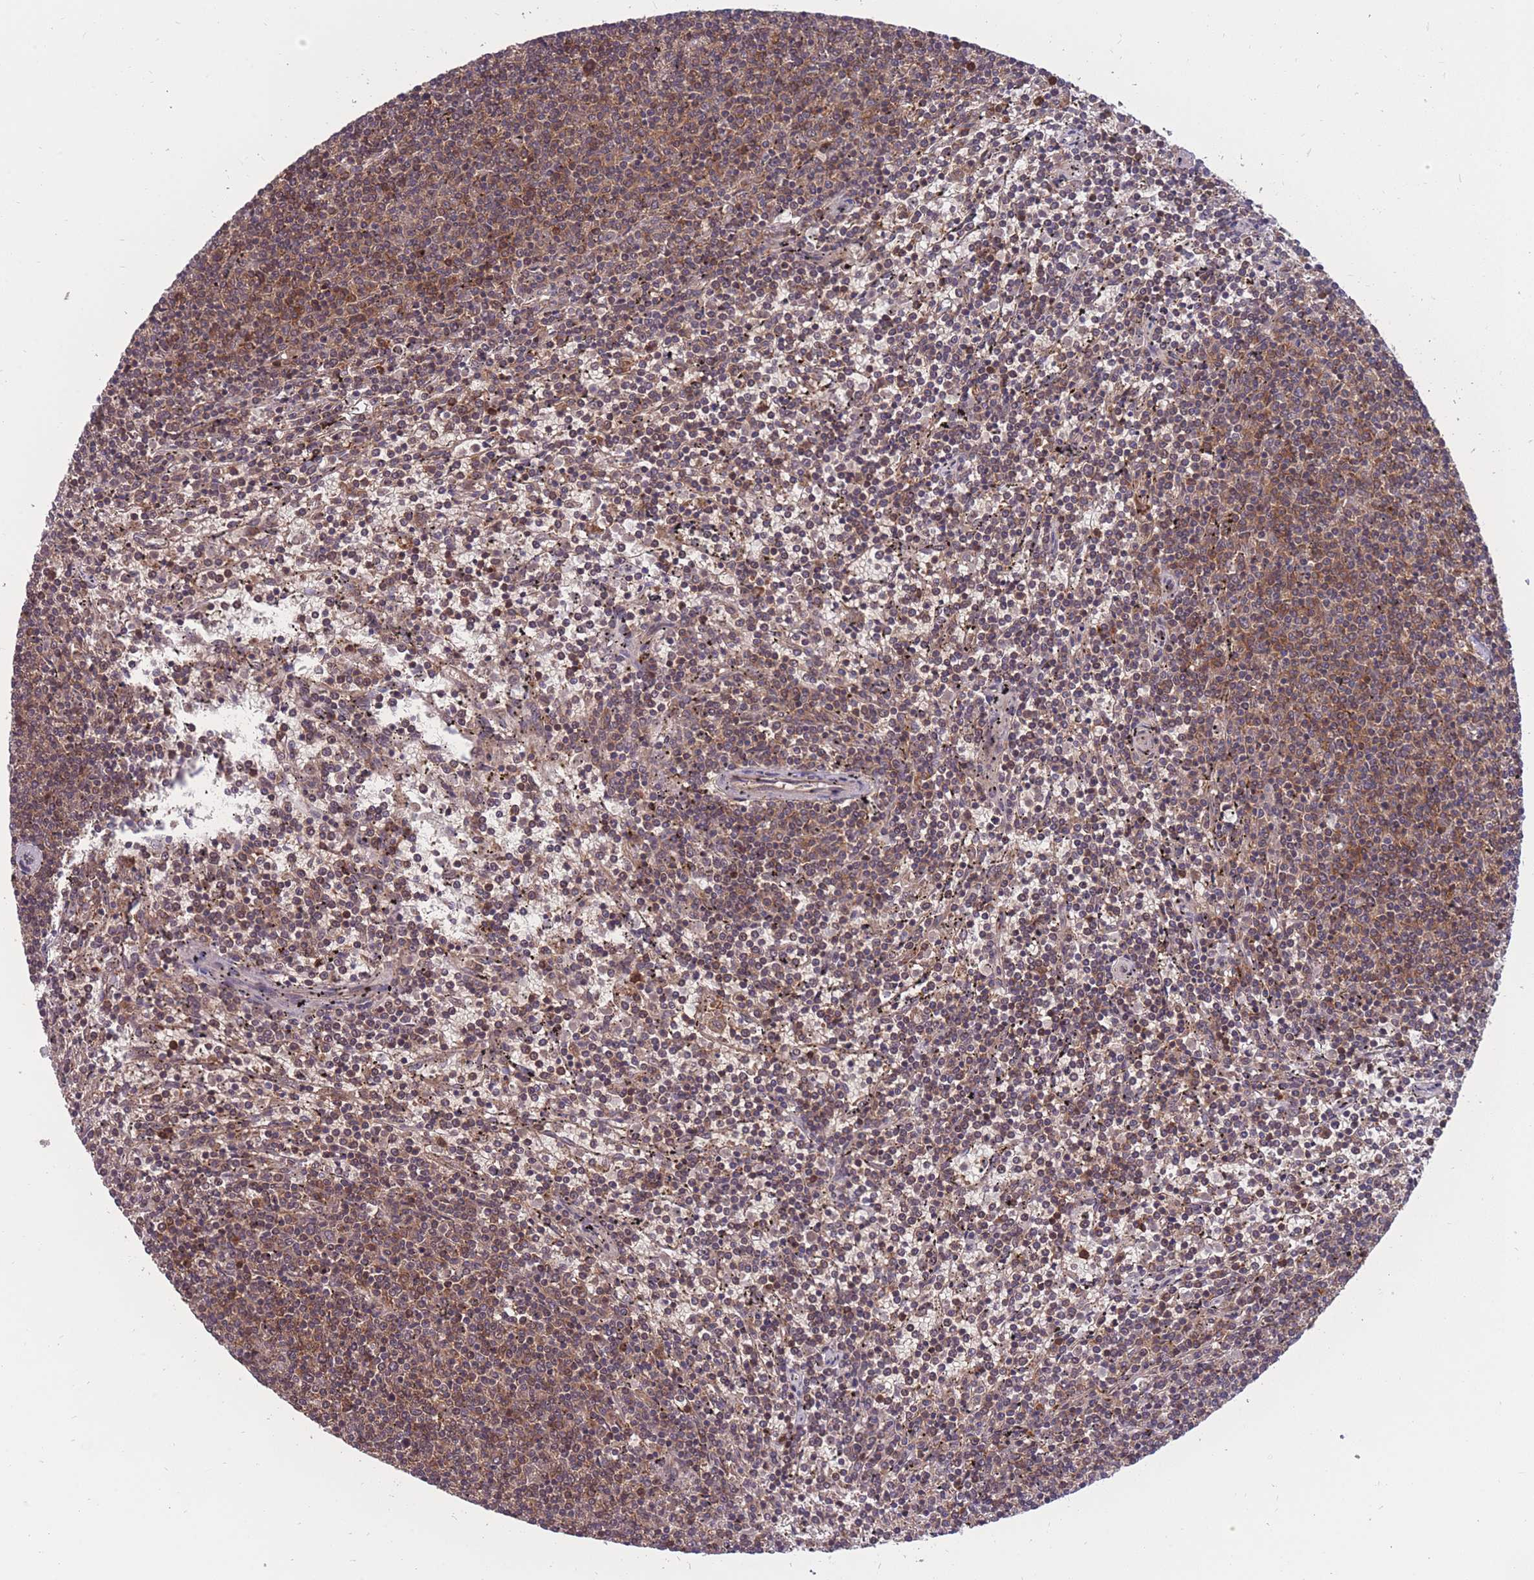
{"staining": {"intensity": "moderate", "quantity": ">75%", "location": "cytoplasmic/membranous"}, "tissue": "lymphoma", "cell_type": "Tumor cells", "image_type": "cancer", "snomed": [{"axis": "morphology", "description": "Malignant lymphoma, non-Hodgkin's type, Low grade"}, {"axis": "topography", "description": "Spleen"}], "caption": "Human low-grade malignant lymphoma, non-Hodgkin's type stained for a protein (brown) reveals moderate cytoplasmic/membranous positive staining in about >75% of tumor cells.", "gene": "UBE2N", "patient": {"sex": "female", "age": 50}}